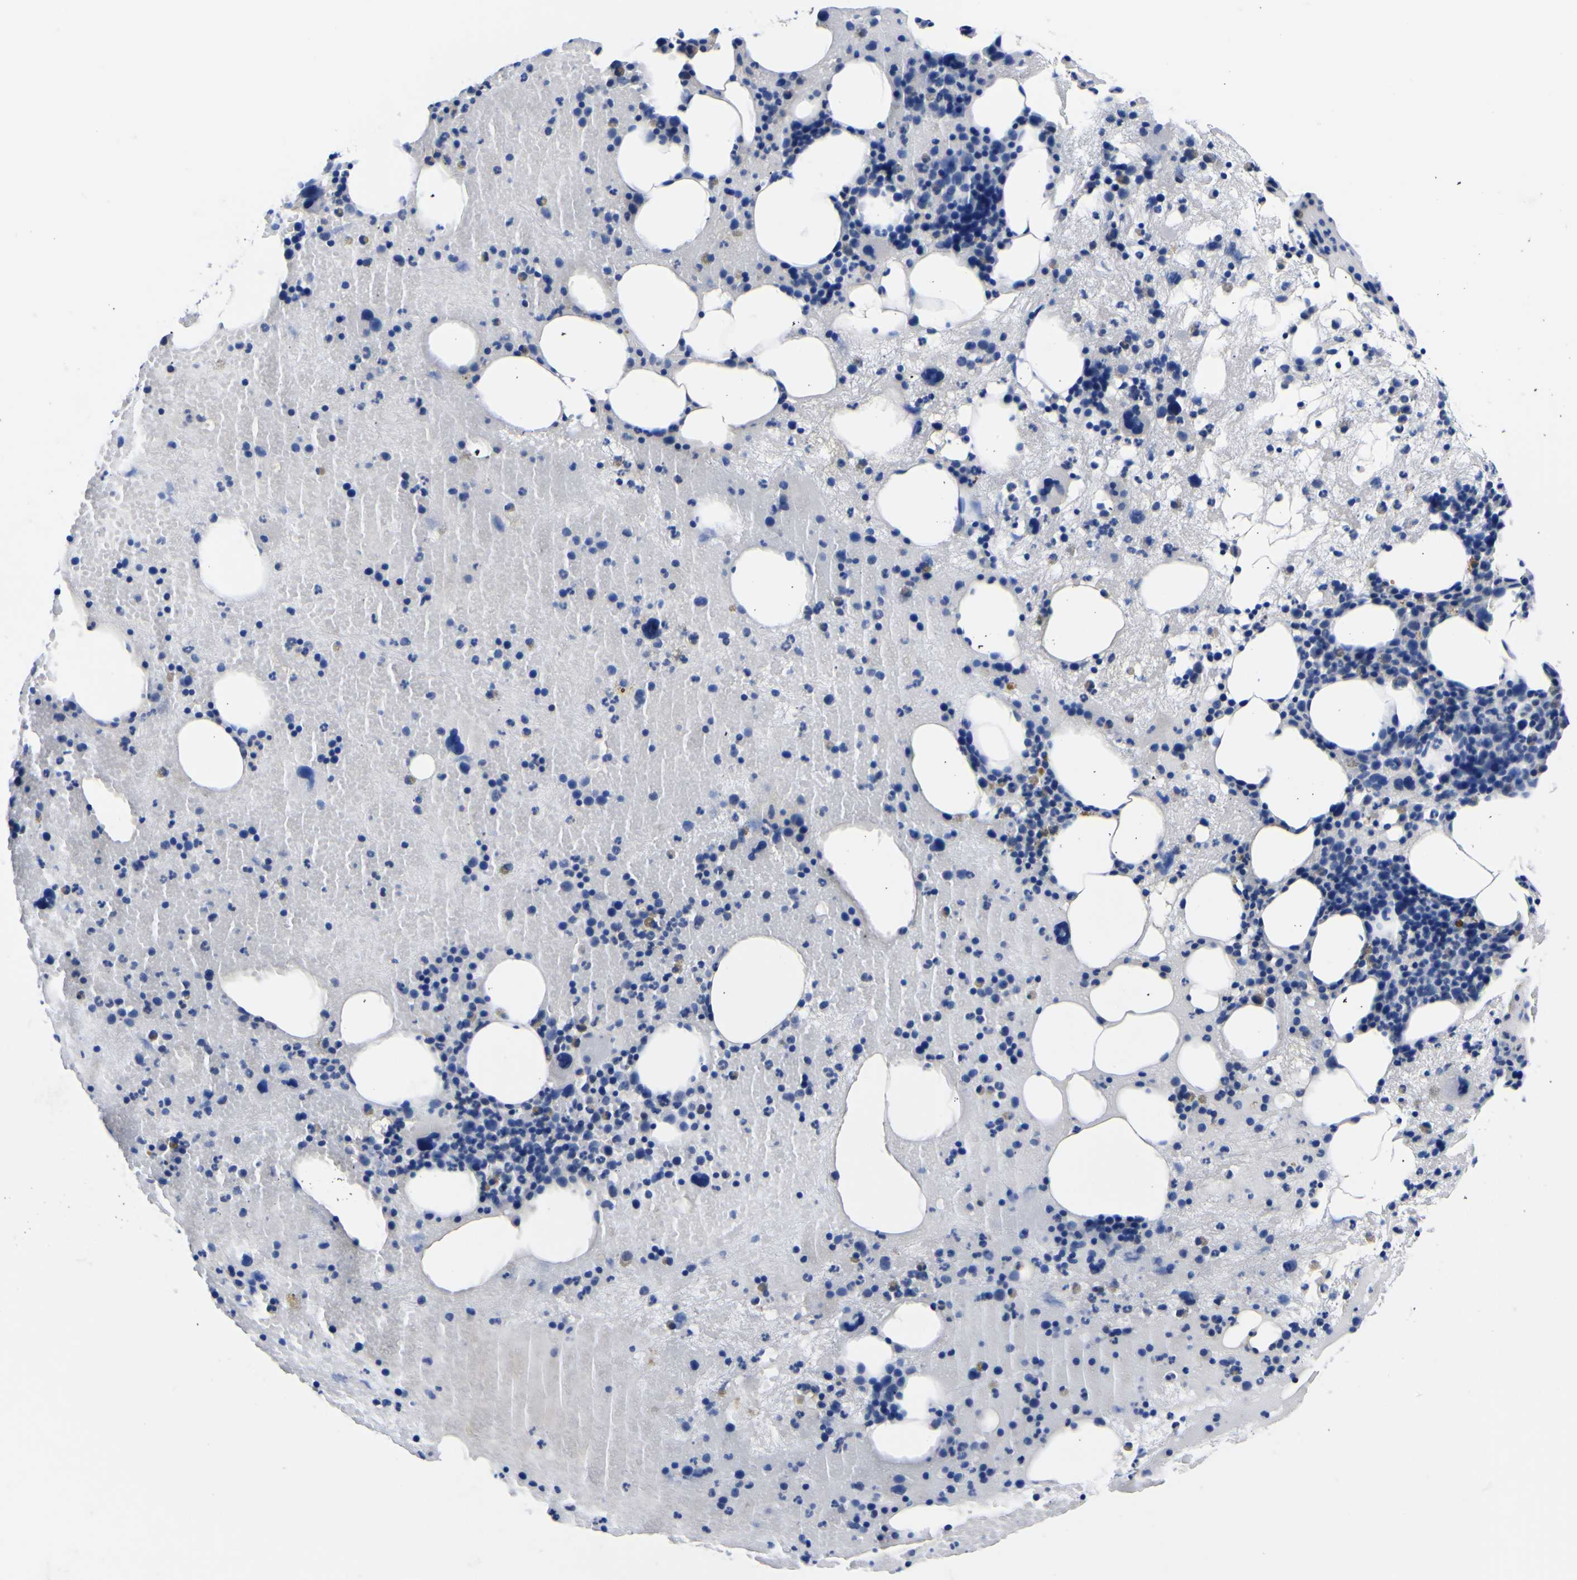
{"staining": {"intensity": "negative", "quantity": "none", "location": "none"}, "tissue": "bone marrow", "cell_type": "Hematopoietic cells", "image_type": "normal", "snomed": [{"axis": "morphology", "description": "Normal tissue, NOS"}, {"axis": "morphology", "description": "Inflammation, NOS"}, {"axis": "topography", "description": "Bone marrow"}], "caption": "The immunohistochemistry micrograph has no significant positivity in hematopoietic cells of bone marrow.", "gene": "FAM110B", "patient": {"sex": "male", "age": 43}}